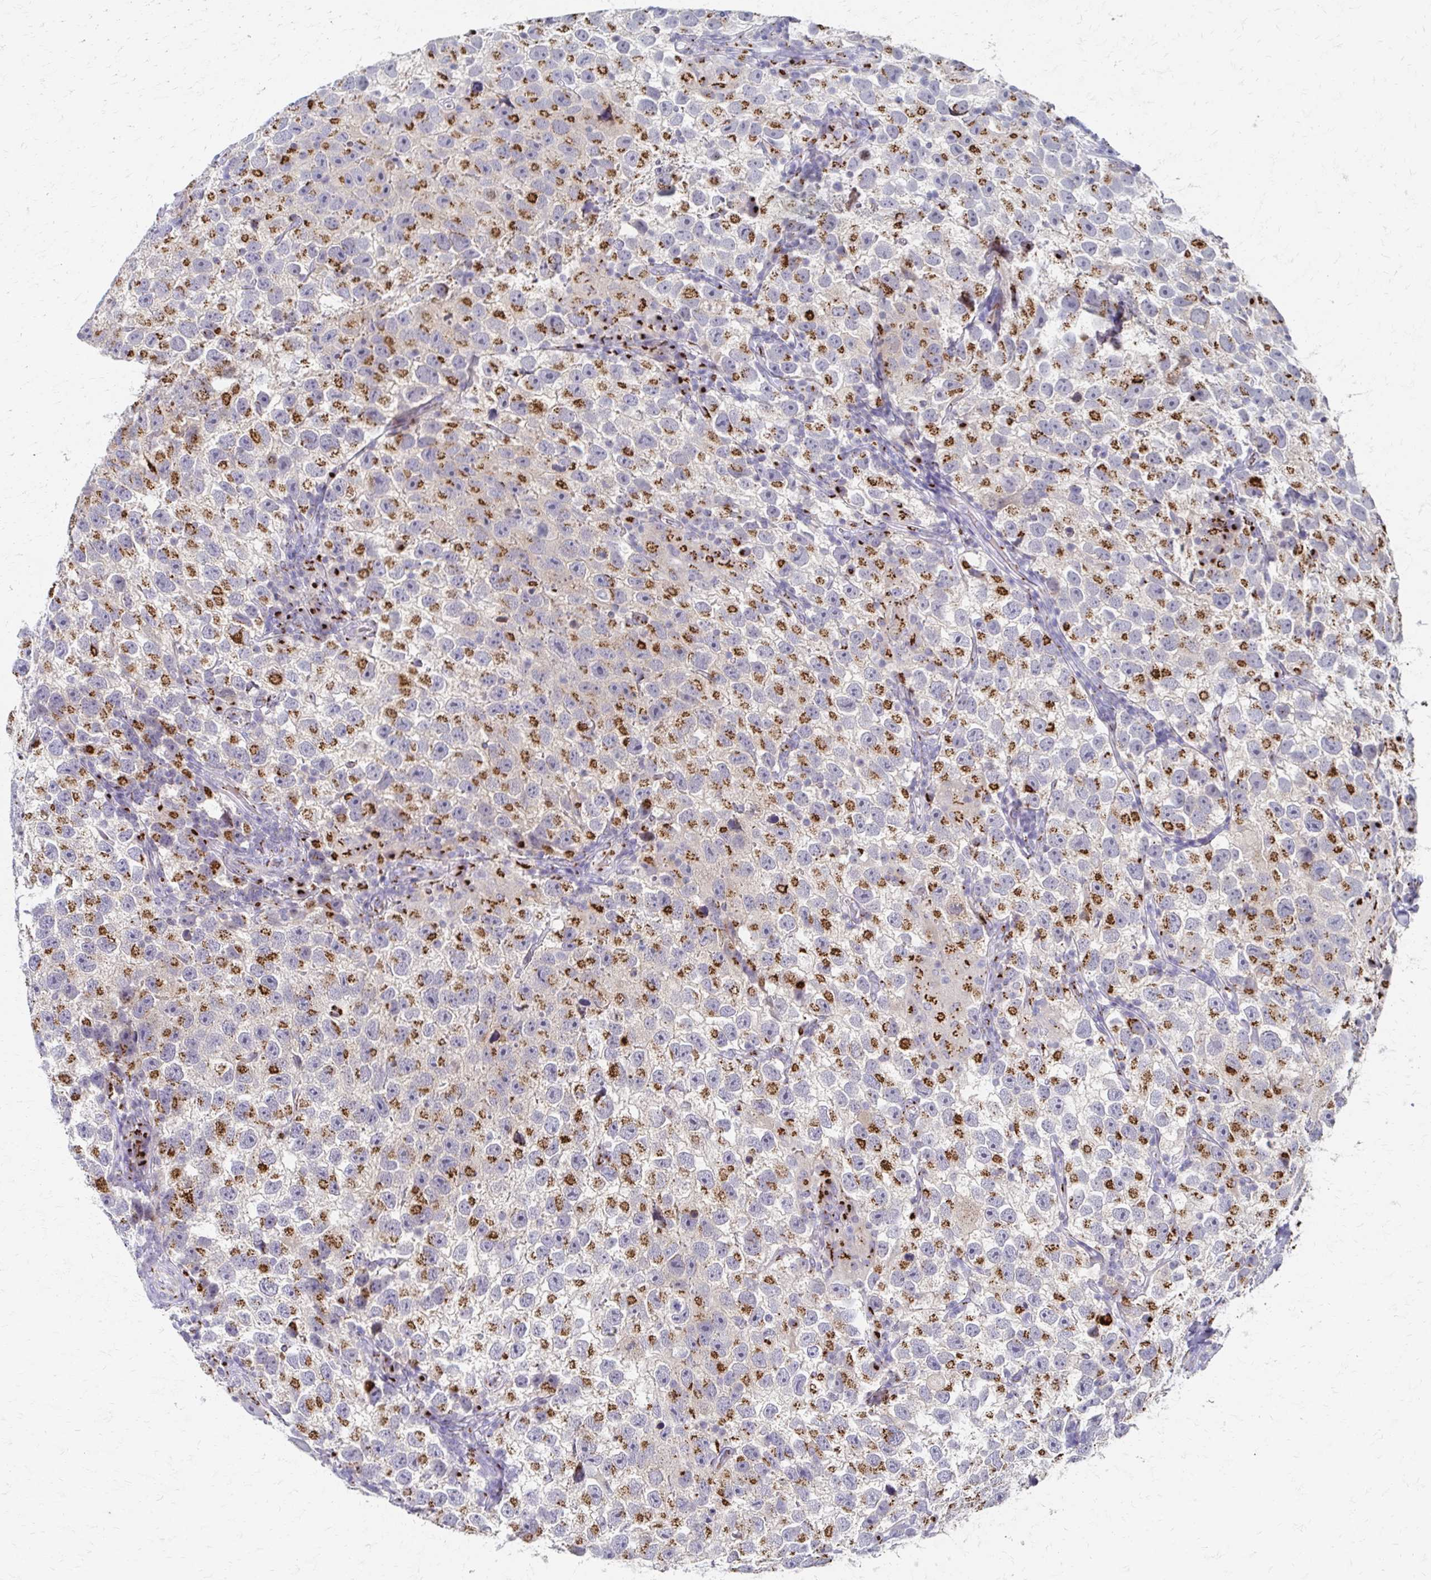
{"staining": {"intensity": "moderate", "quantity": "25%-75%", "location": "cytoplasmic/membranous"}, "tissue": "testis cancer", "cell_type": "Tumor cells", "image_type": "cancer", "snomed": [{"axis": "morphology", "description": "Seminoma, NOS"}, {"axis": "topography", "description": "Testis"}], "caption": "This is a micrograph of immunohistochemistry staining of seminoma (testis), which shows moderate staining in the cytoplasmic/membranous of tumor cells.", "gene": "TM9SF1", "patient": {"sex": "male", "age": 26}}